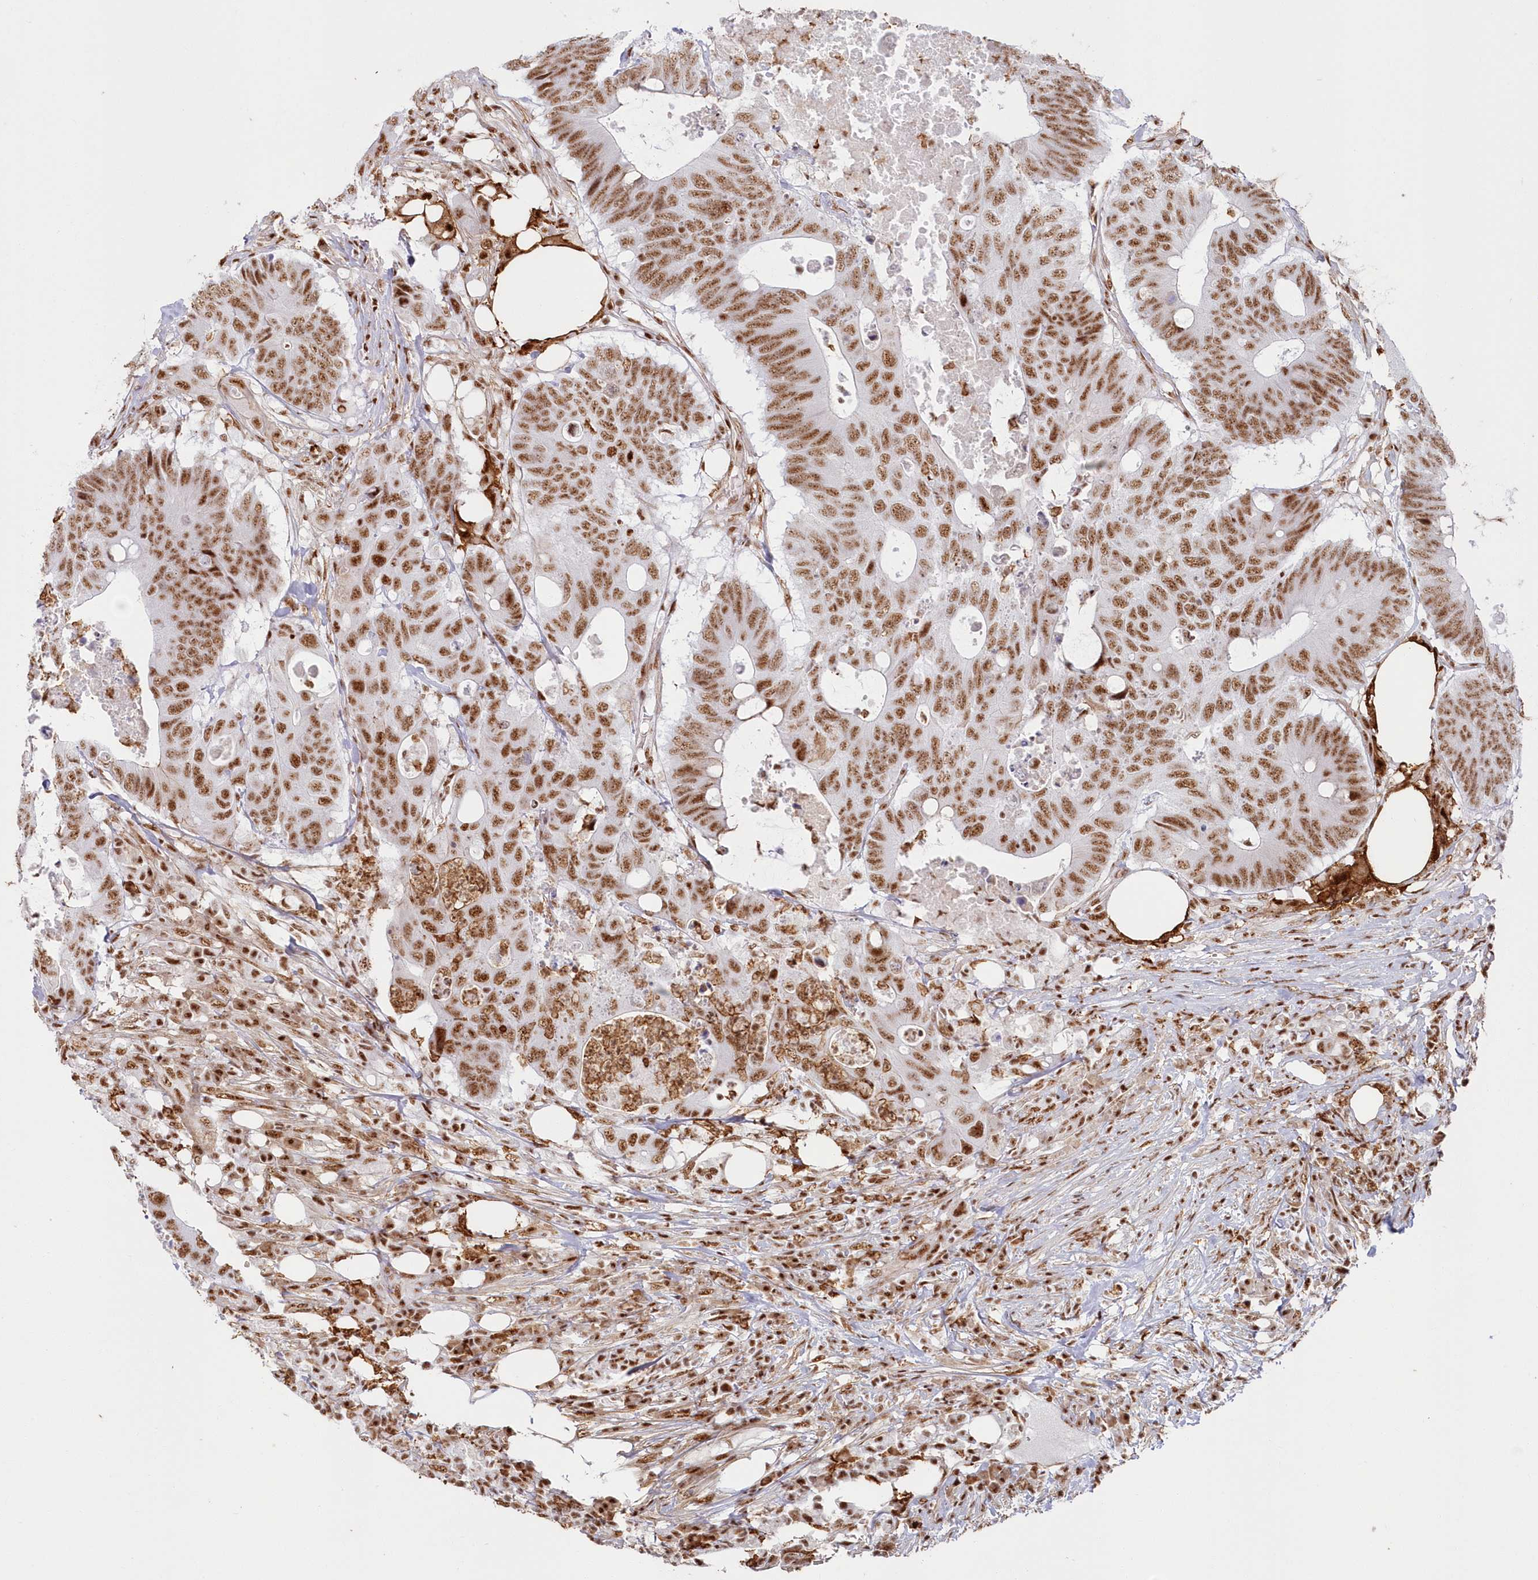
{"staining": {"intensity": "moderate", "quantity": ">75%", "location": "nuclear"}, "tissue": "colorectal cancer", "cell_type": "Tumor cells", "image_type": "cancer", "snomed": [{"axis": "morphology", "description": "Adenocarcinoma, NOS"}, {"axis": "topography", "description": "Colon"}], "caption": "A brown stain highlights moderate nuclear staining of a protein in colorectal cancer (adenocarcinoma) tumor cells.", "gene": "DDX46", "patient": {"sex": "male", "age": 71}}